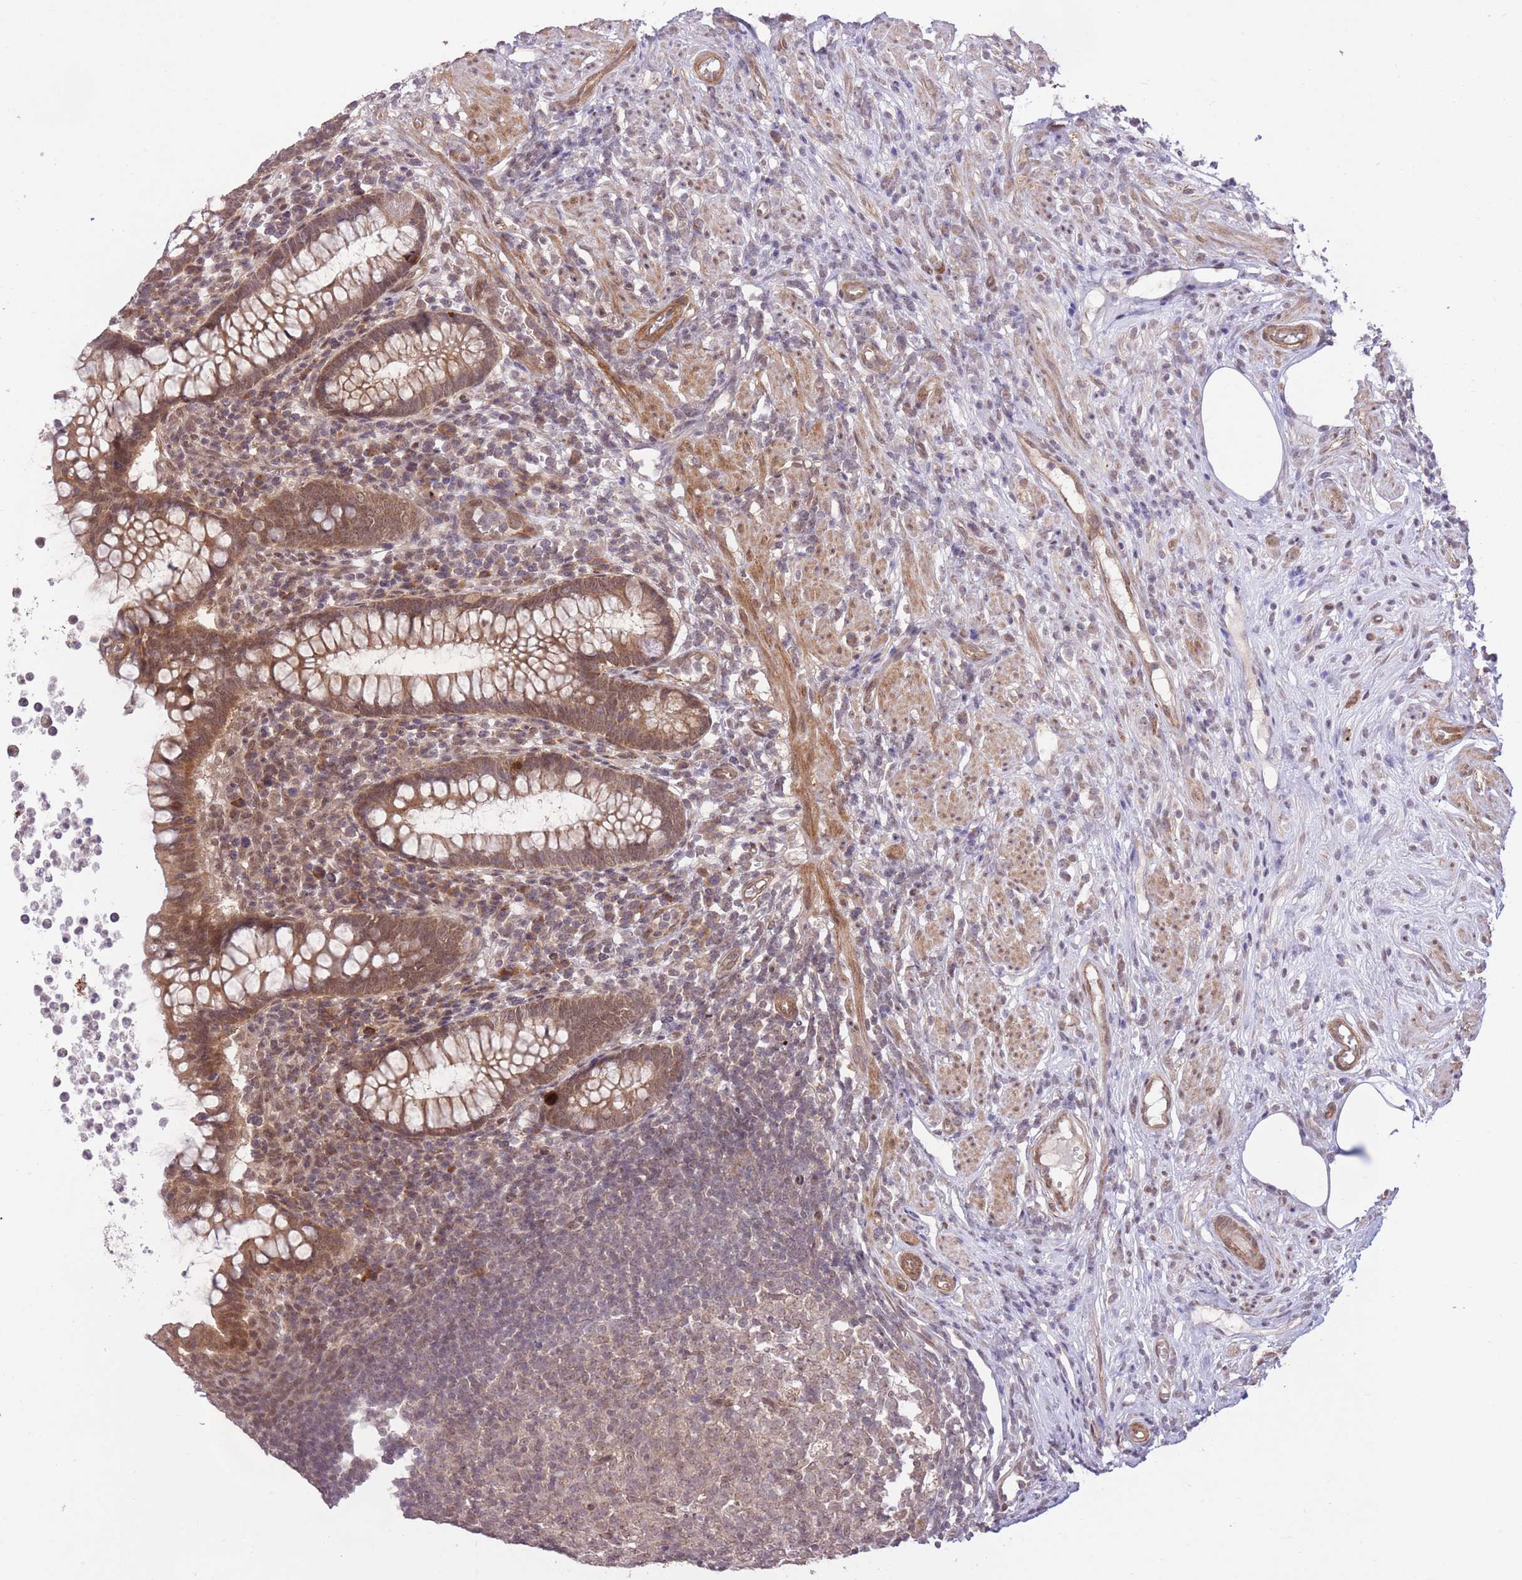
{"staining": {"intensity": "moderate", "quantity": ">75%", "location": "cytoplasmic/membranous,nuclear"}, "tissue": "appendix", "cell_type": "Glandular cells", "image_type": "normal", "snomed": [{"axis": "morphology", "description": "Normal tissue, NOS"}, {"axis": "topography", "description": "Appendix"}], "caption": "Unremarkable appendix reveals moderate cytoplasmic/membranous,nuclear positivity in about >75% of glandular cells, visualized by immunohistochemistry.", "gene": "ELOA2", "patient": {"sex": "female", "age": 56}}